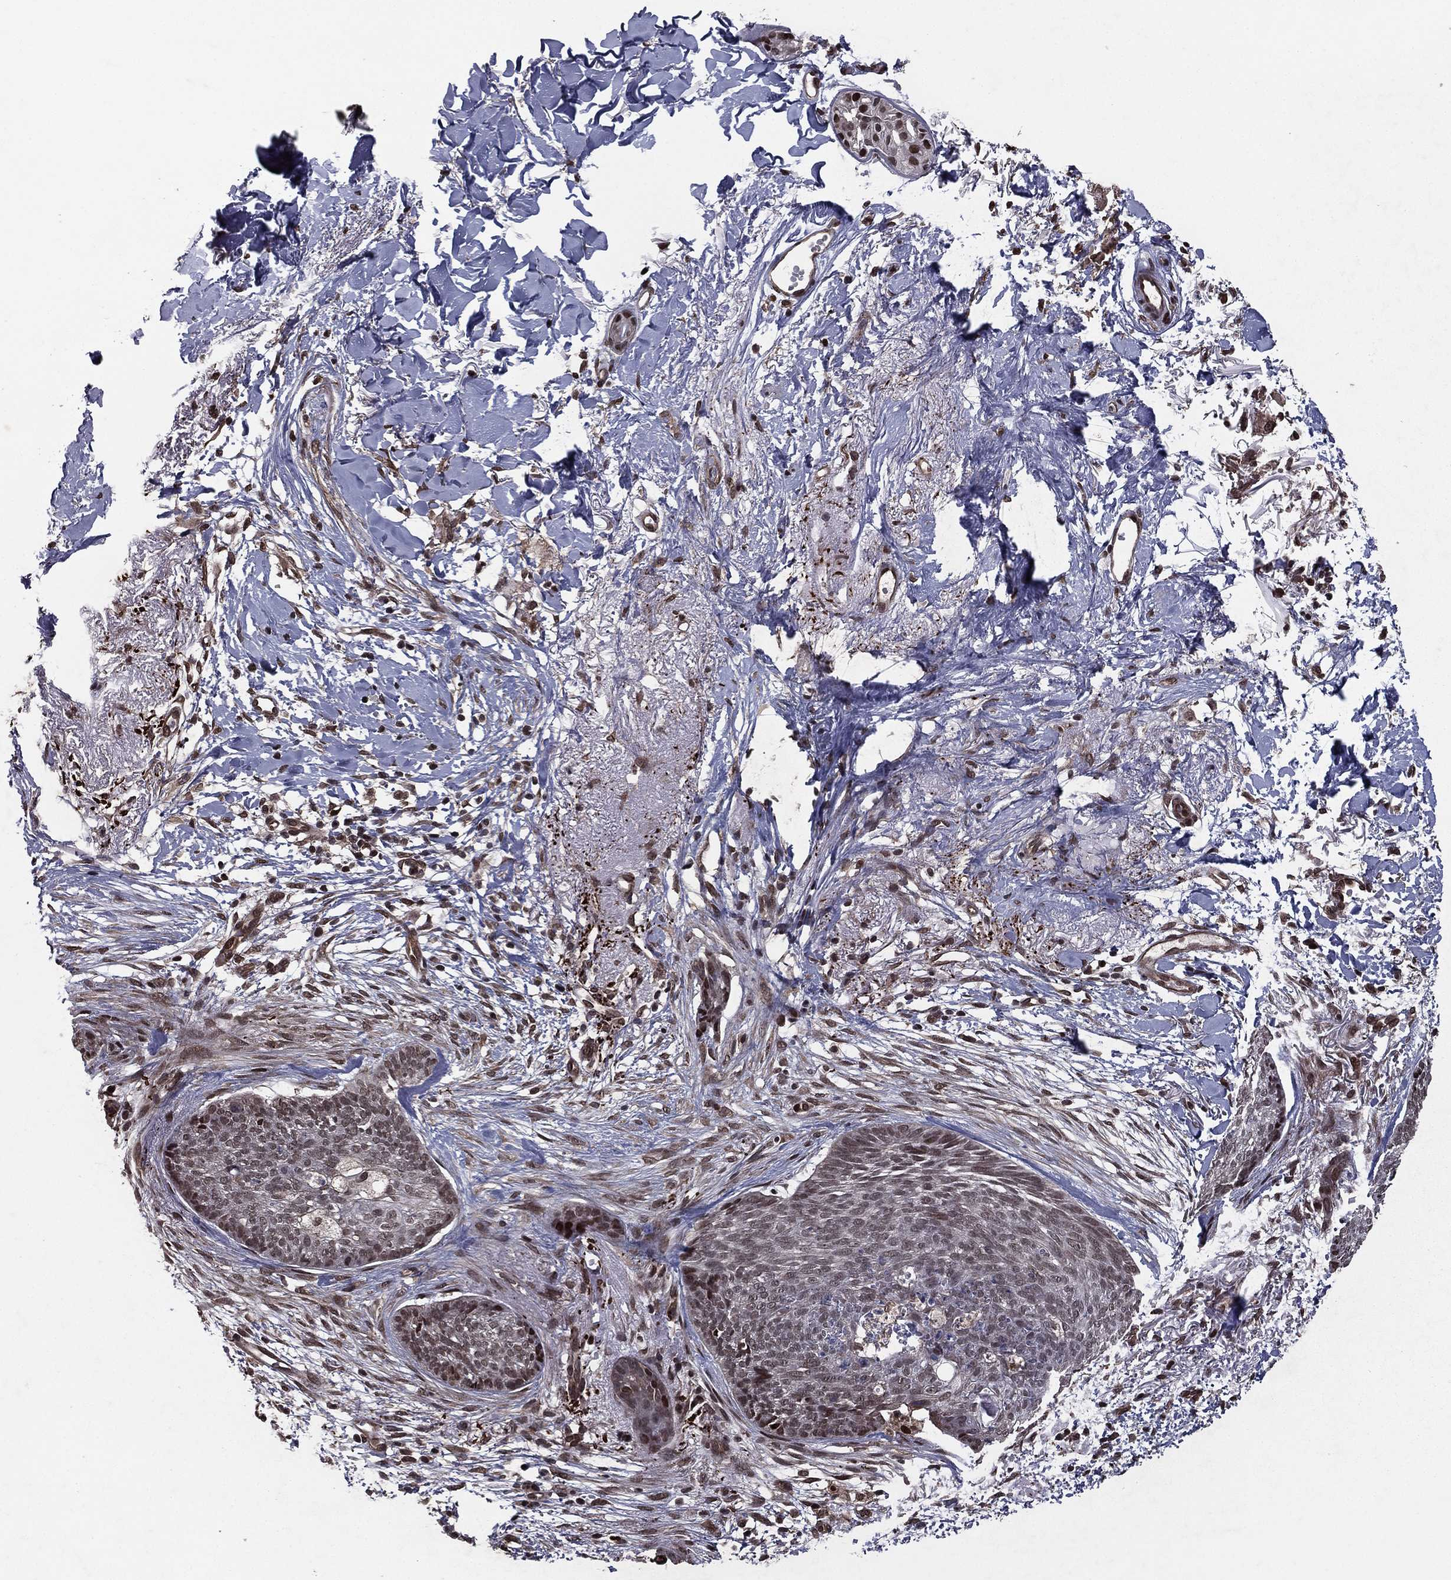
{"staining": {"intensity": "moderate", "quantity": "25%-75%", "location": "cytoplasmic/membranous,nuclear"}, "tissue": "skin cancer", "cell_type": "Tumor cells", "image_type": "cancer", "snomed": [{"axis": "morphology", "description": "Normal tissue, NOS"}, {"axis": "morphology", "description": "Basal cell carcinoma"}, {"axis": "topography", "description": "Skin"}], "caption": "A medium amount of moderate cytoplasmic/membranous and nuclear positivity is present in about 25%-75% of tumor cells in basal cell carcinoma (skin) tissue.", "gene": "RARB", "patient": {"sex": "male", "age": 84}}